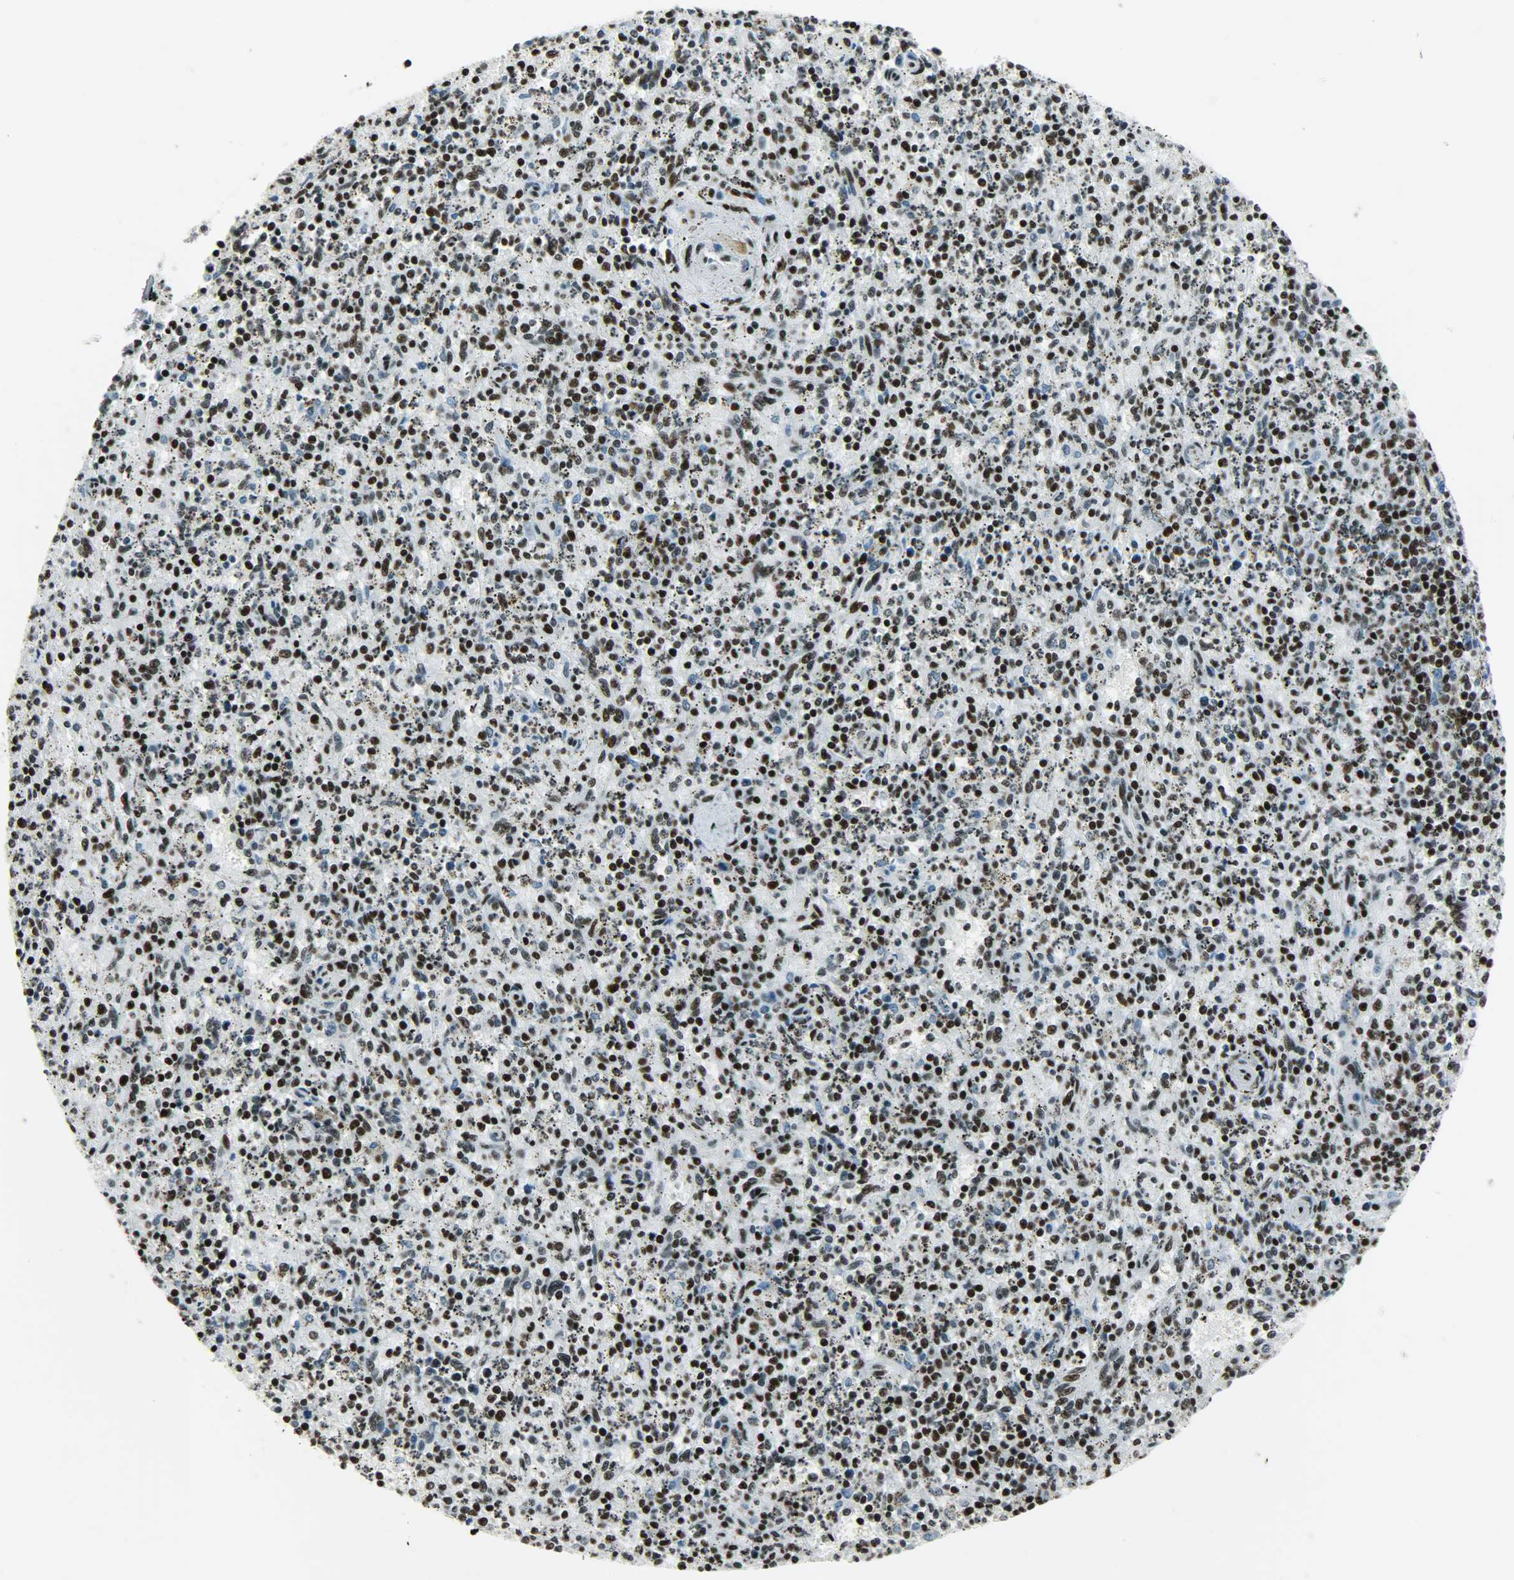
{"staining": {"intensity": "strong", "quantity": ">75%", "location": "nuclear"}, "tissue": "spleen", "cell_type": "Cells in red pulp", "image_type": "normal", "snomed": [{"axis": "morphology", "description": "Normal tissue, NOS"}, {"axis": "topography", "description": "Spleen"}], "caption": "This is an image of immunohistochemistry (IHC) staining of unremarkable spleen, which shows strong expression in the nuclear of cells in red pulp.", "gene": "SNRPA", "patient": {"sex": "male", "age": 72}}